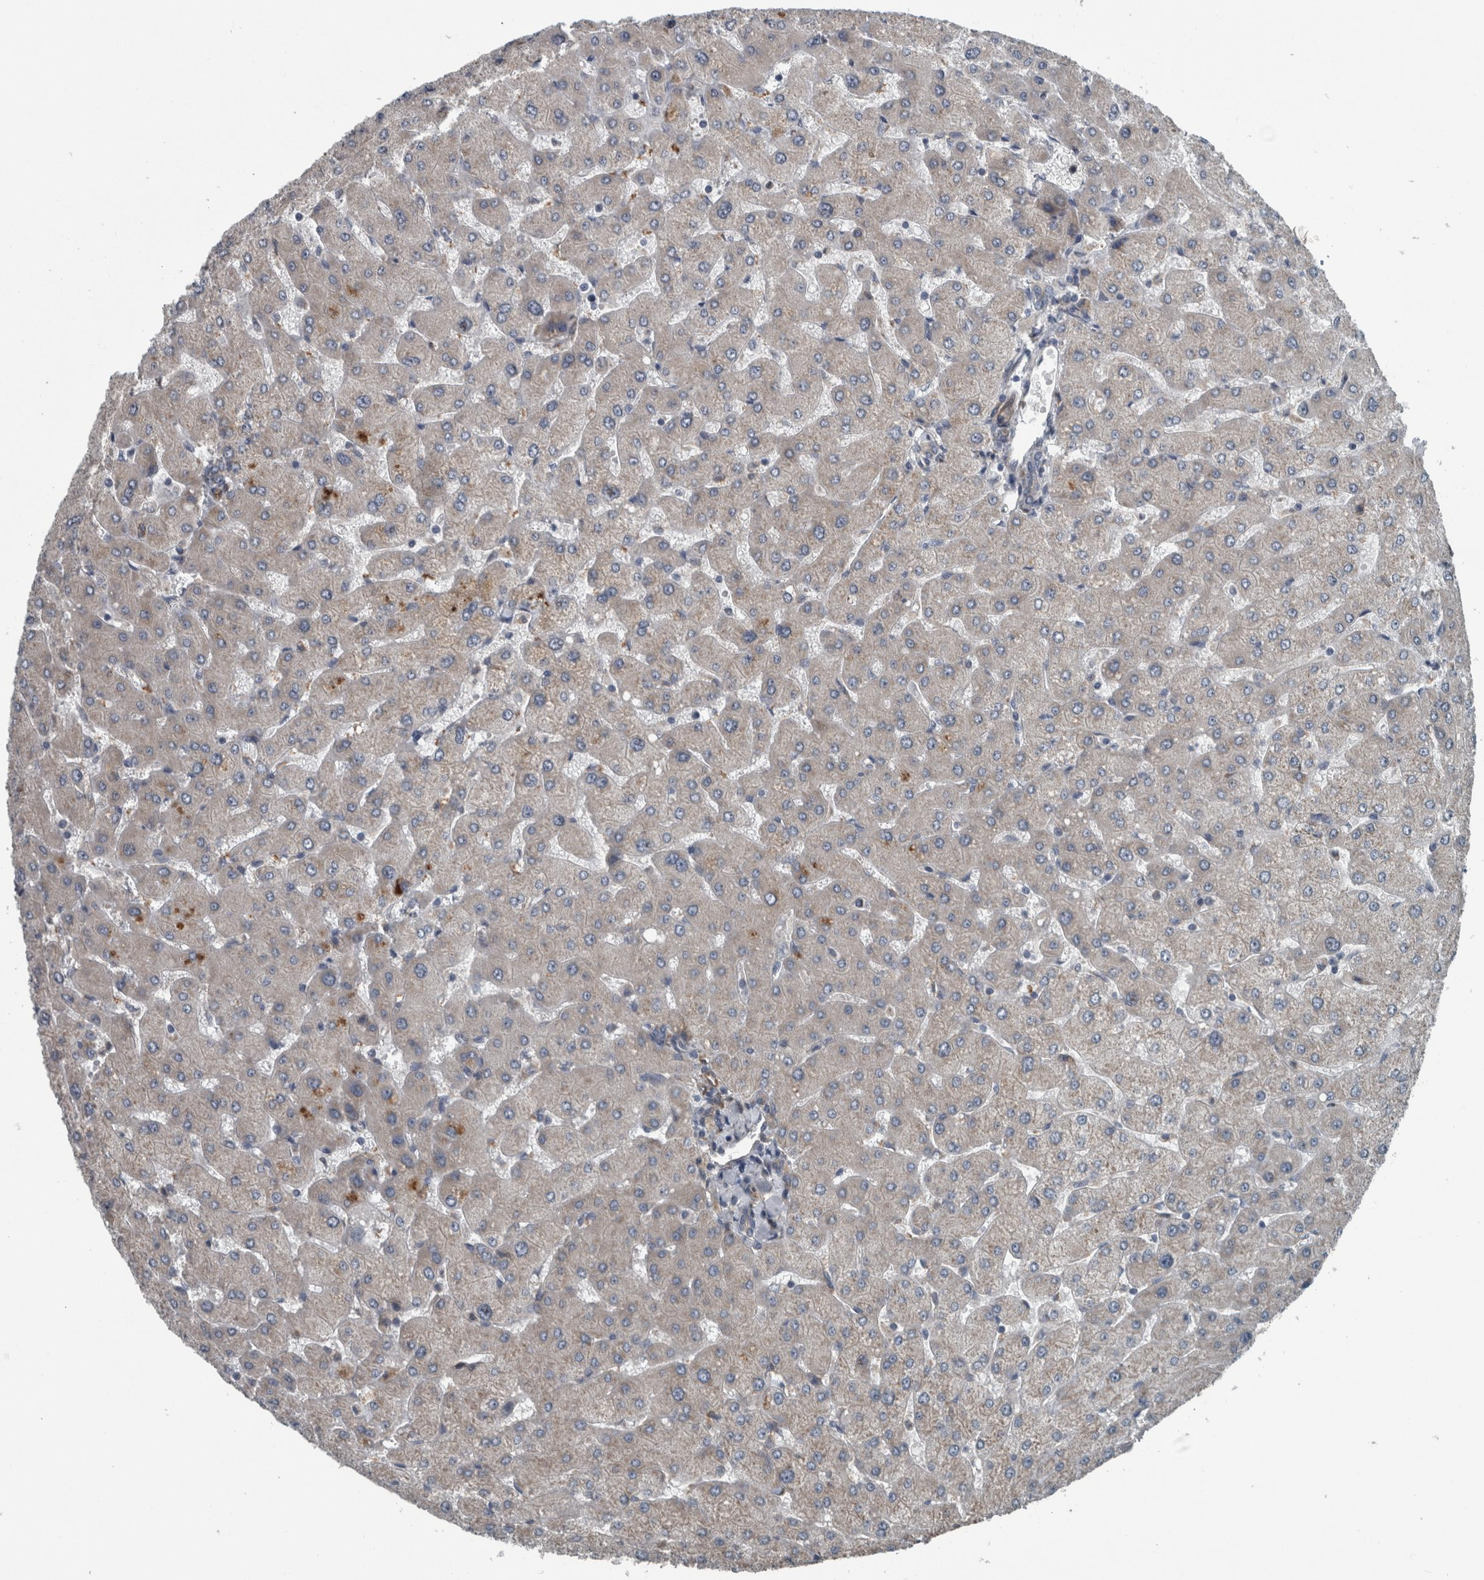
{"staining": {"intensity": "weak", "quantity": "<25%", "location": "cytoplasmic/membranous"}, "tissue": "liver", "cell_type": "Cholangiocytes", "image_type": "normal", "snomed": [{"axis": "morphology", "description": "Normal tissue, NOS"}, {"axis": "topography", "description": "Liver"}], "caption": "This is an immunohistochemistry (IHC) micrograph of benign human liver. There is no staining in cholangiocytes.", "gene": "EXOC8", "patient": {"sex": "male", "age": 55}}